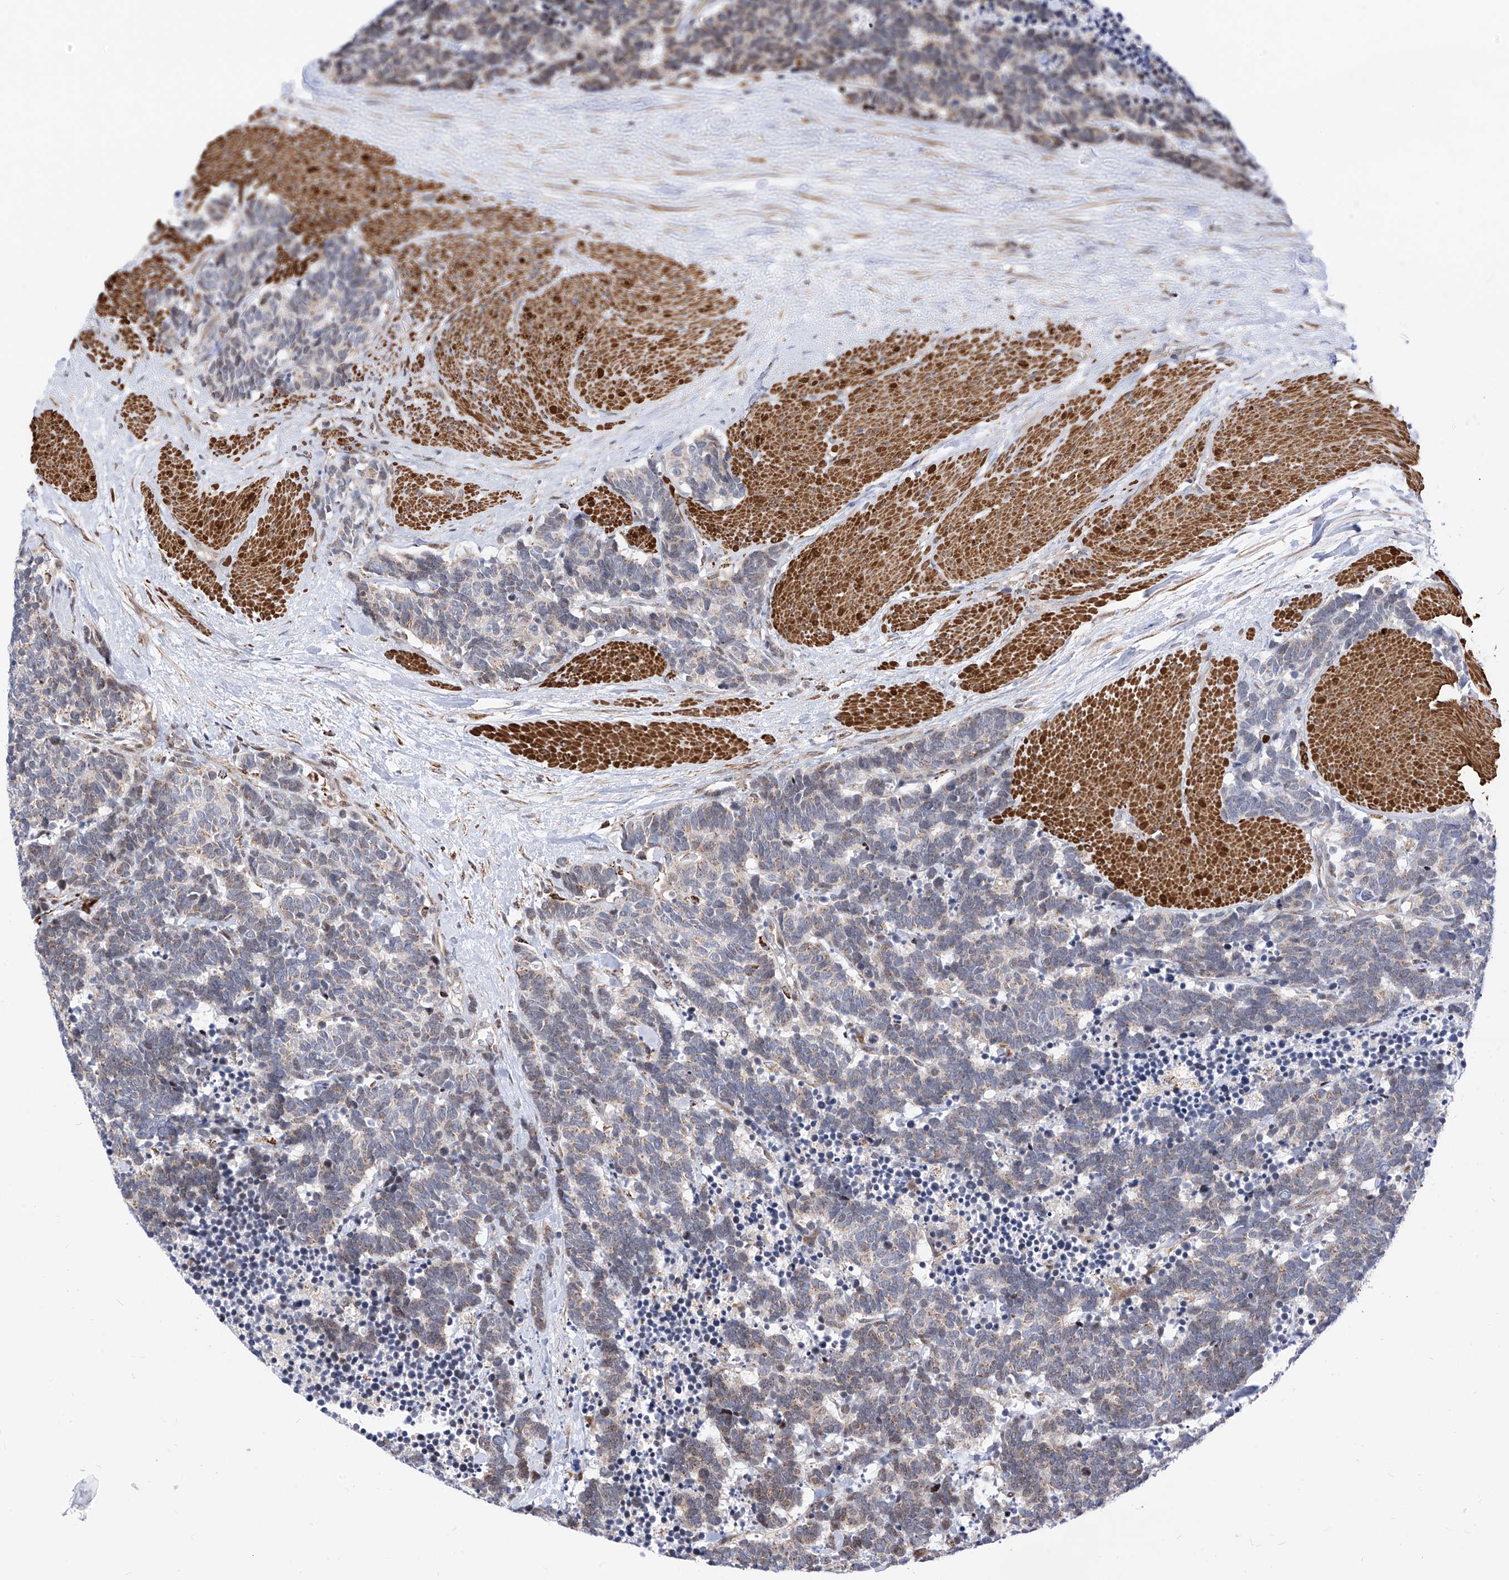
{"staining": {"intensity": "weak", "quantity": "25%-75%", "location": "cytoplasmic/membranous"}, "tissue": "carcinoid", "cell_type": "Tumor cells", "image_type": "cancer", "snomed": [{"axis": "morphology", "description": "Carcinoma, NOS"}, {"axis": "morphology", "description": "Carcinoid, malignant, NOS"}, {"axis": "topography", "description": "Urinary bladder"}], "caption": "Immunohistochemical staining of human malignant carcinoid shows low levels of weak cytoplasmic/membranous expression in approximately 25%-75% of tumor cells. (DAB (3,3'-diaminobenzidine) IHC with brightfield microscopy, high magnification).", "gene": "TTLL8", "patient": {"sex": "male", "age": 57}}